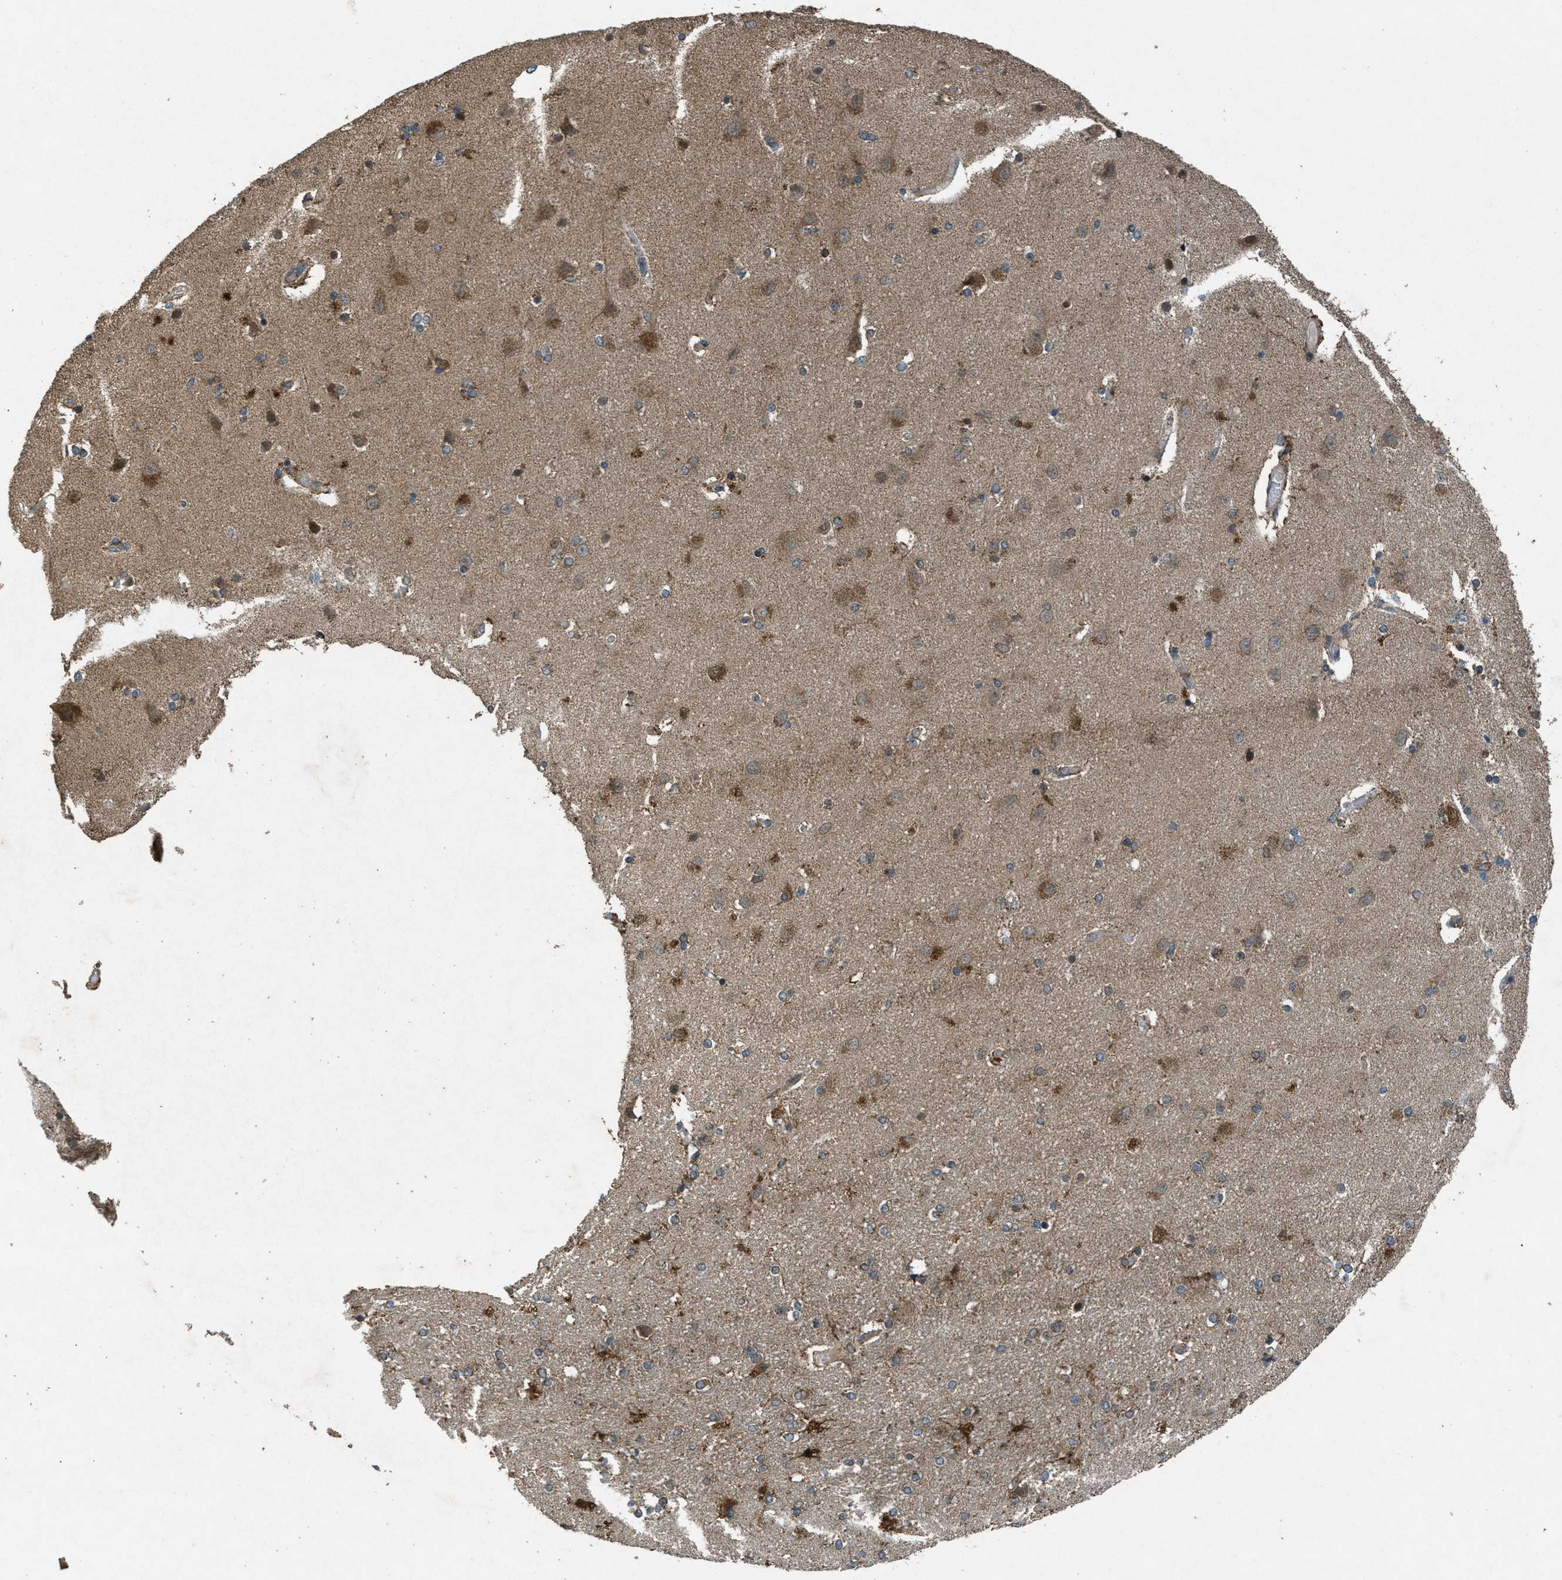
{"staining": {"intensity": "moderate", "quantity": "25%-75%", "location": "cytoplasmic/membranous"}, "tissue": "caudate", "cell_type": "Glial cells", "image_type": "normal", "snomed": [{"axis": "morphology", "description": "Normal tissue, NOS"}, {"axis": "topography", "description": "Lateral ventricle wall"}], "caption": "Caudate stained for a protein (brown) demonstrates moderate cytoplasmic/membranous positive positivity in approximately 25%-75% of glial cells.", "gene": "PPP1R15A", "patient": {"sex": "female", "age": 54}}